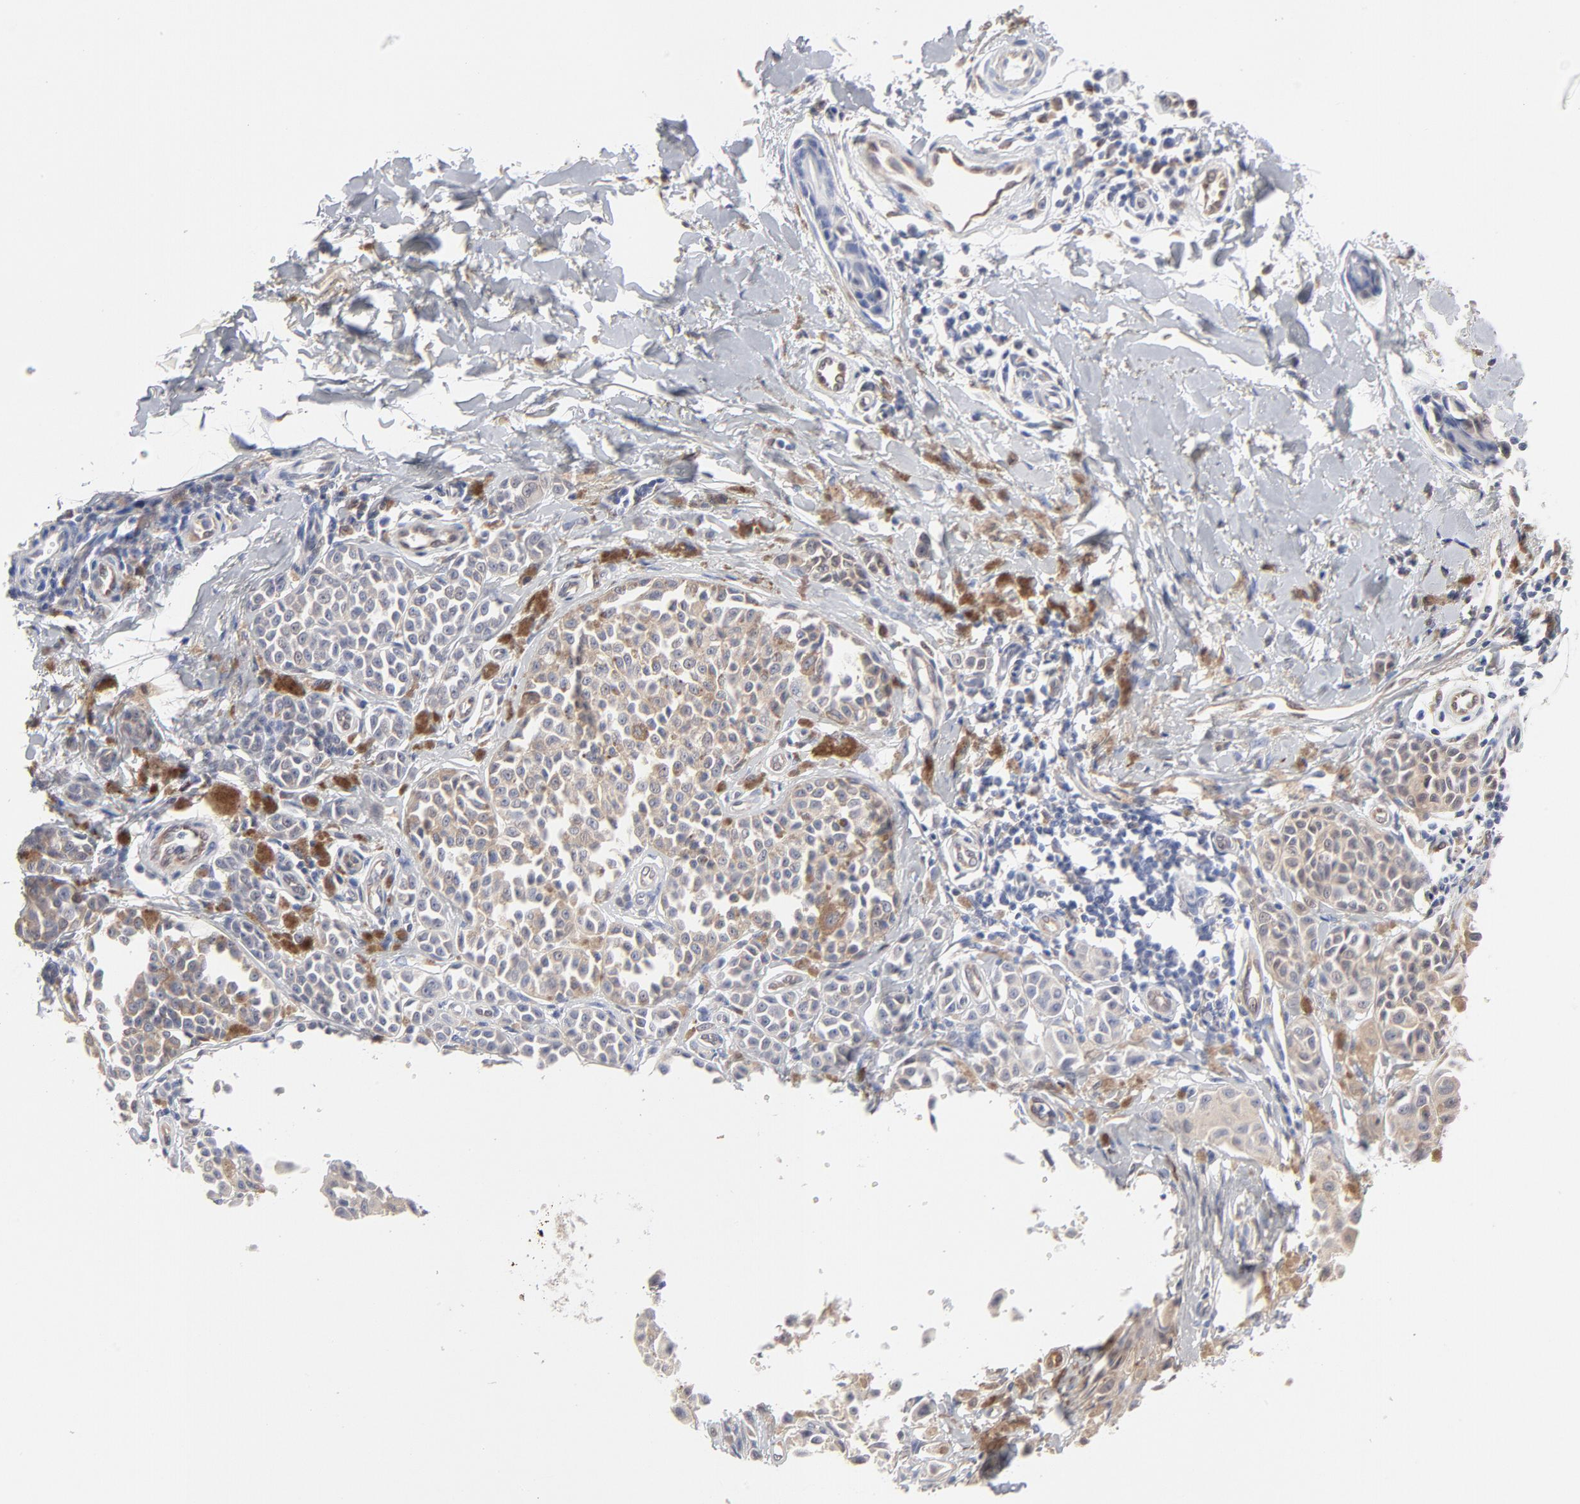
{"staining": {"intensity": "weak", "quantity": "25%-75%", "location": "cytoplasmic/membranous"}, "tissue": "melanoma", "cell_type": "Tumor cells", "image_type": "cancer", "snomed": [{"axis": "morphology", "description": "Malignant melanoma, NOS"}, {"axis": "topography", "description": "Skin"}], "caption": "The histopathology image reveals staining of melanoma, revealing weak cytoplasmic/membranous protein positivity (brown color) within tumor cells. (brown staining indicates protein expression, while blue staining denotes nuclei).", "gene": "ARRB1", "patient": {"sex": "female", "age": 38}}